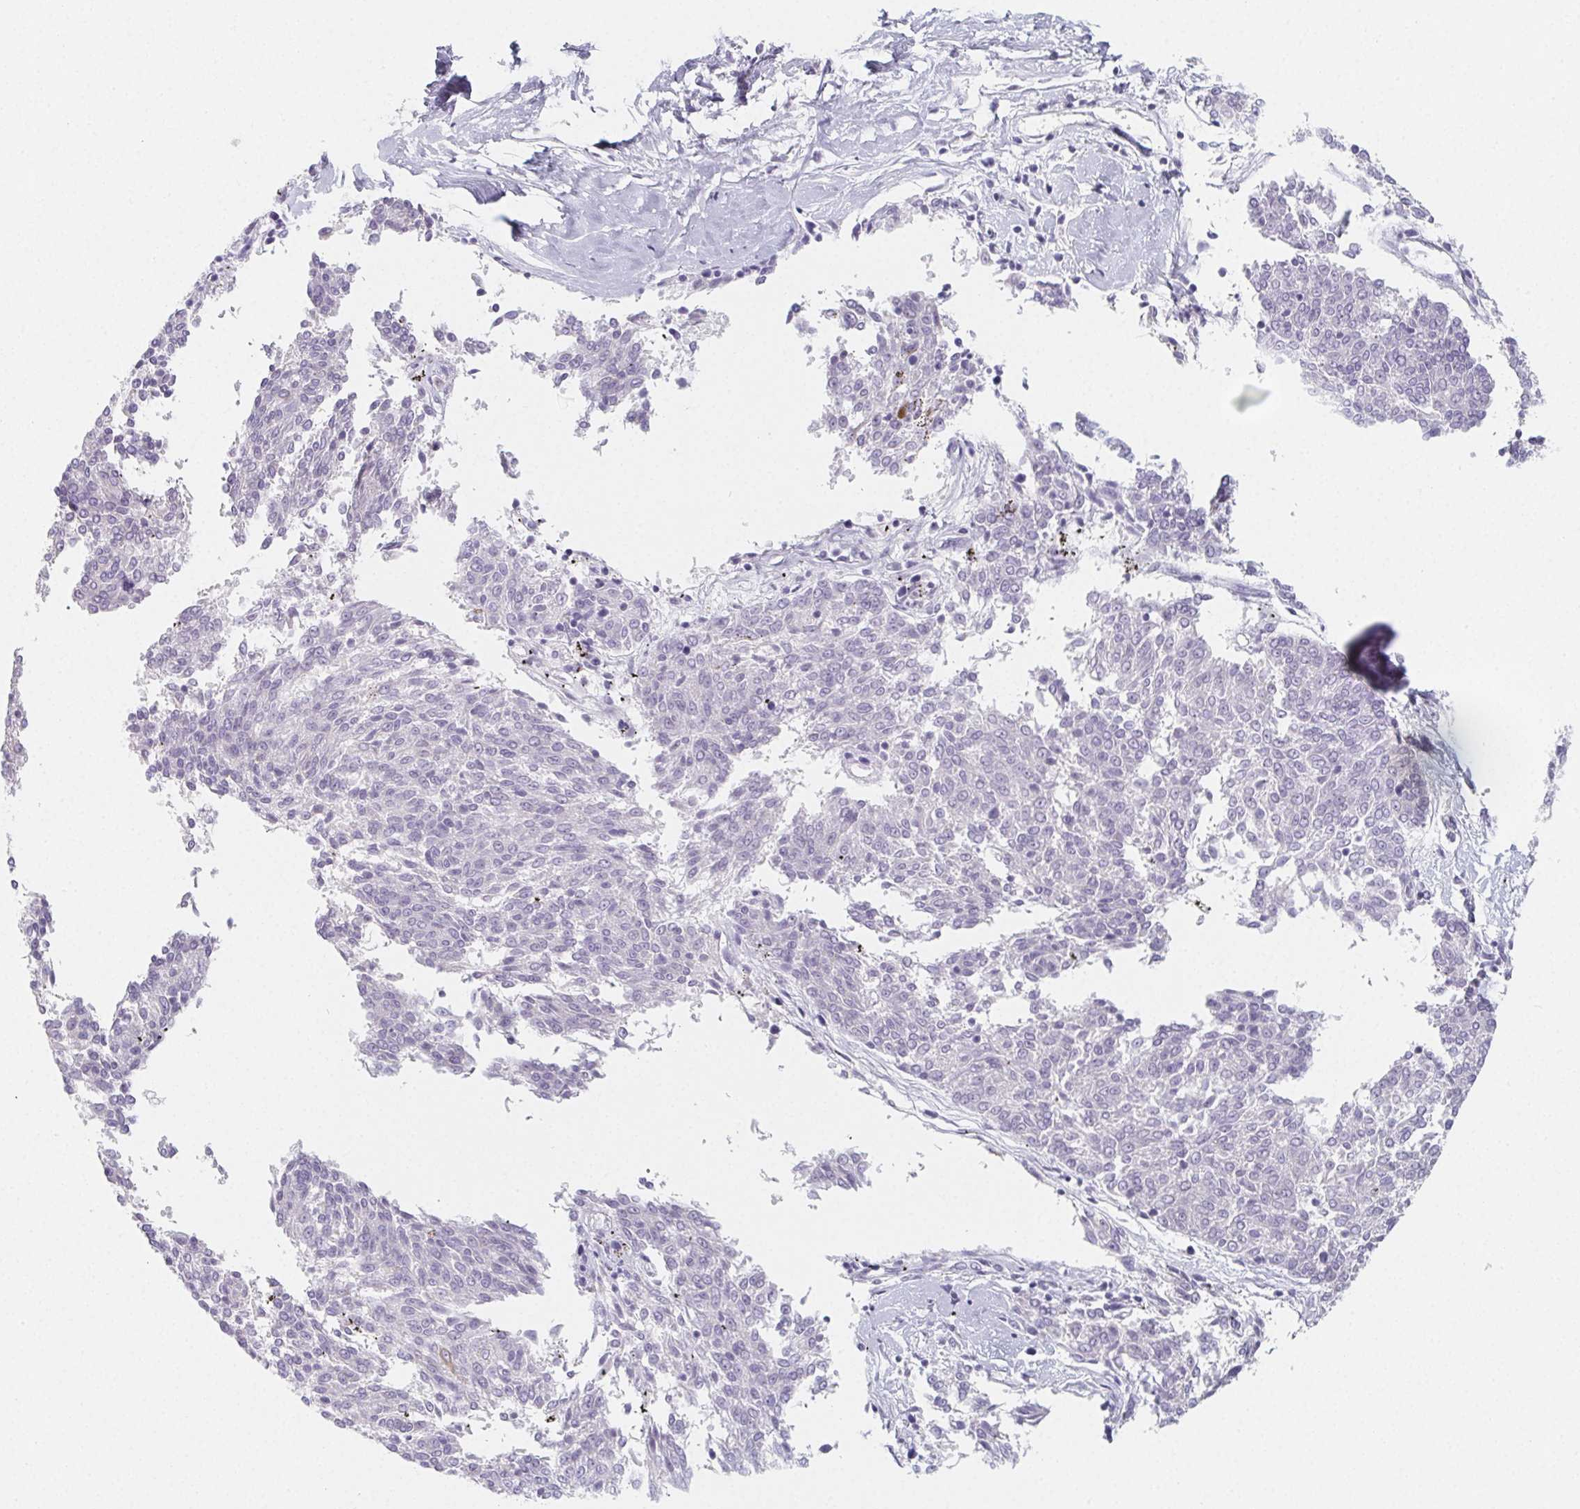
{"staining": {"intensity": "negative", "quantity": "none", "location": "none"}, "tissue": "melanoma", "cell_type": "Tumor cells", "image_type": "cancer", "snomed": [{"axis": "morphology", "description": "Malignant melanoma, NOS"}, {"axis": "topography", "description": "Skin"}], "caption": "A histopathology image of human malignant melanoma is negative for staining in tumor cells.", "gene": "GLIPR1L1", "patient": {"sex": "female", "age": 72}}